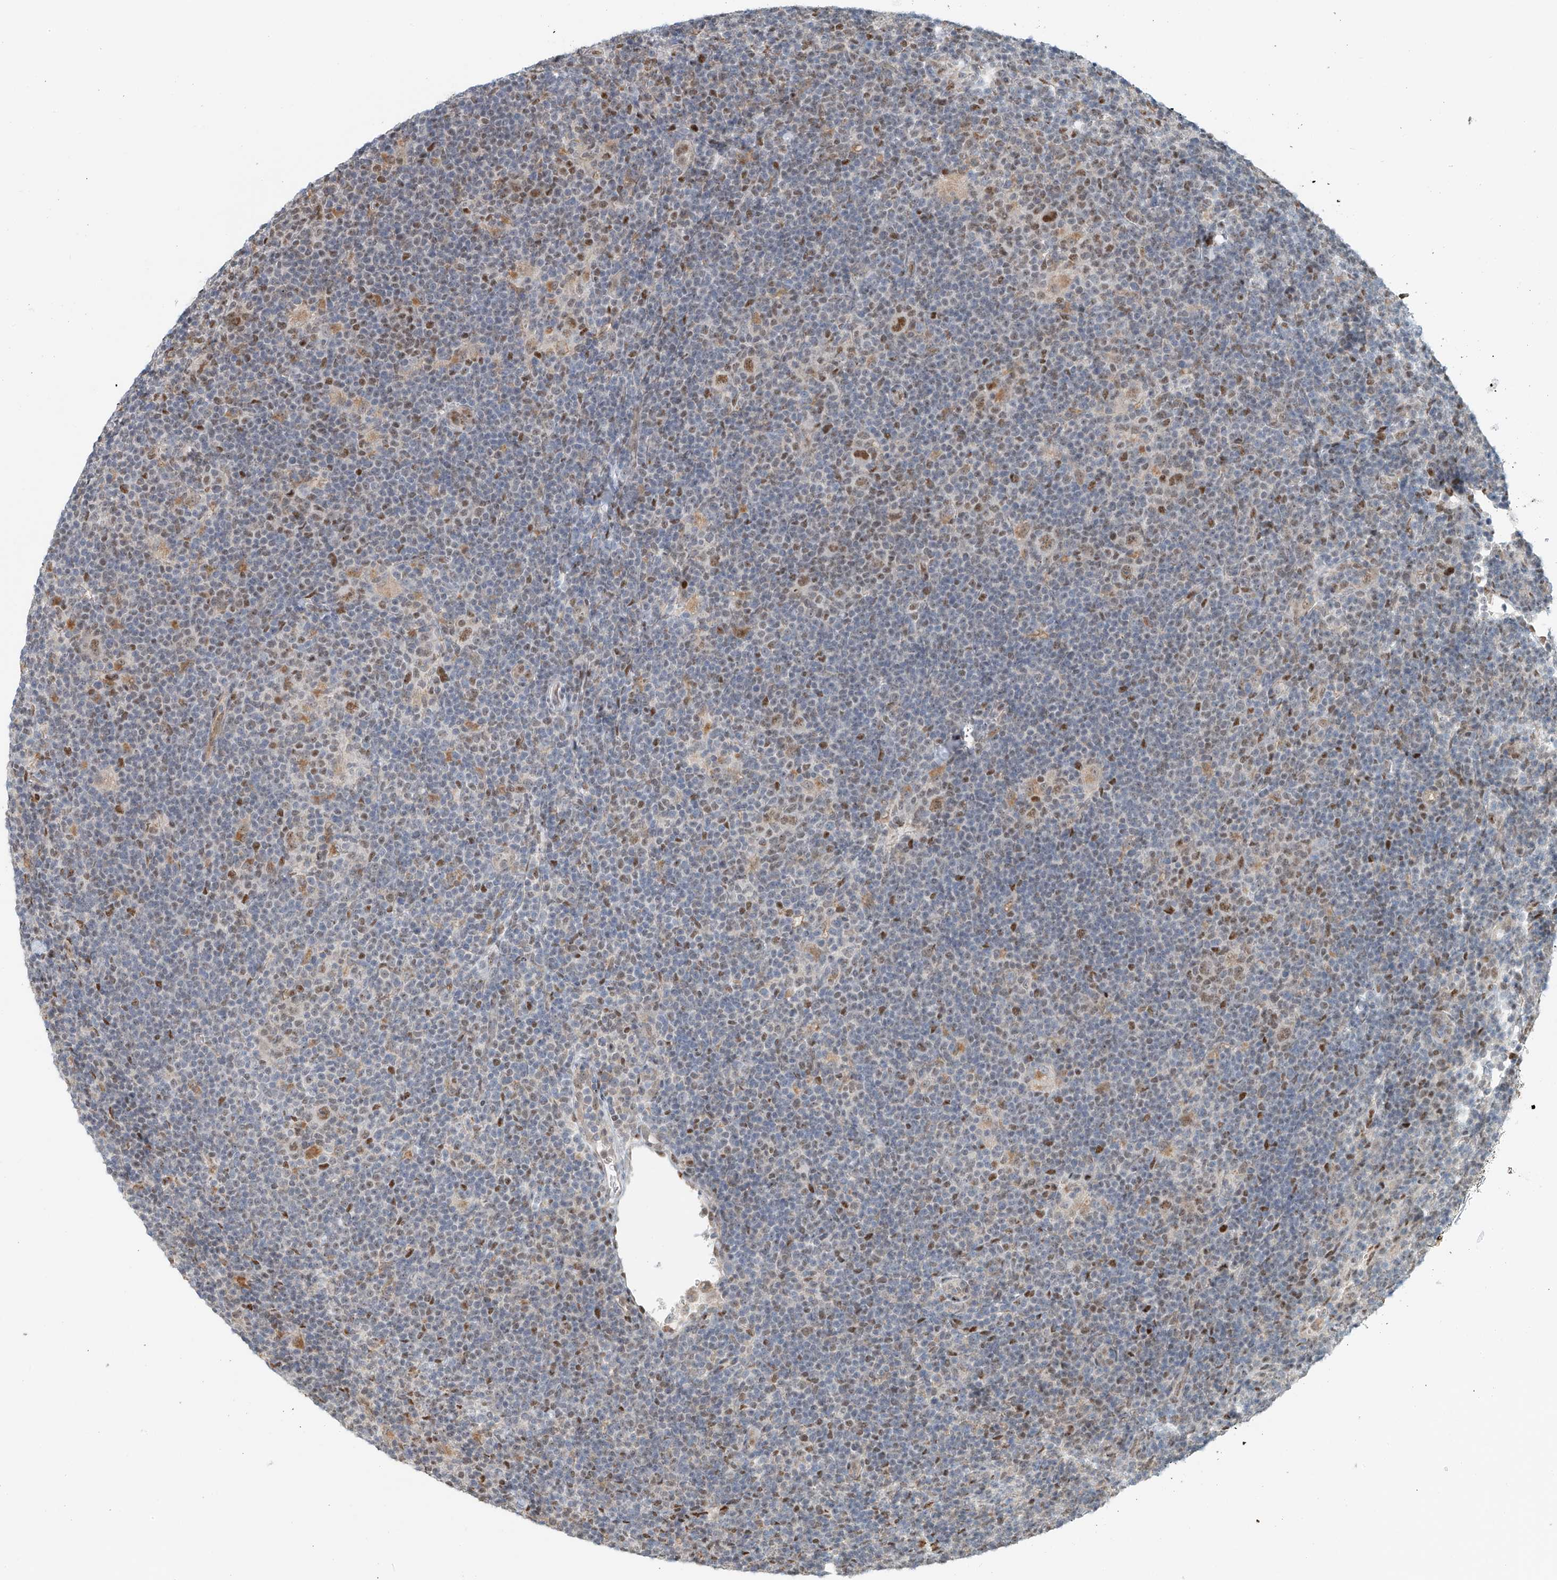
{"staining": {"intensity": "moderate", "quantity": ">75%", "location": "cytoplasmic/membranous,nuclear"}, "tissue": "lymphoma", "cell_type": "Tumor cells", "image_type": "cancer", "snomed": [{"axis": "morphology", "description": "Hodgkin's disease, NOS"}, {"axis": "topography", "description": "Lymph node"}], "caption": "Human lymphoma stained with a brown dye displays moderate cytoplasmic/membranous and nuclear positive staining in approximately >75% of tumor cells.", "gene": "ZNF514", "patient": {"sex": "female", "age": 57}}